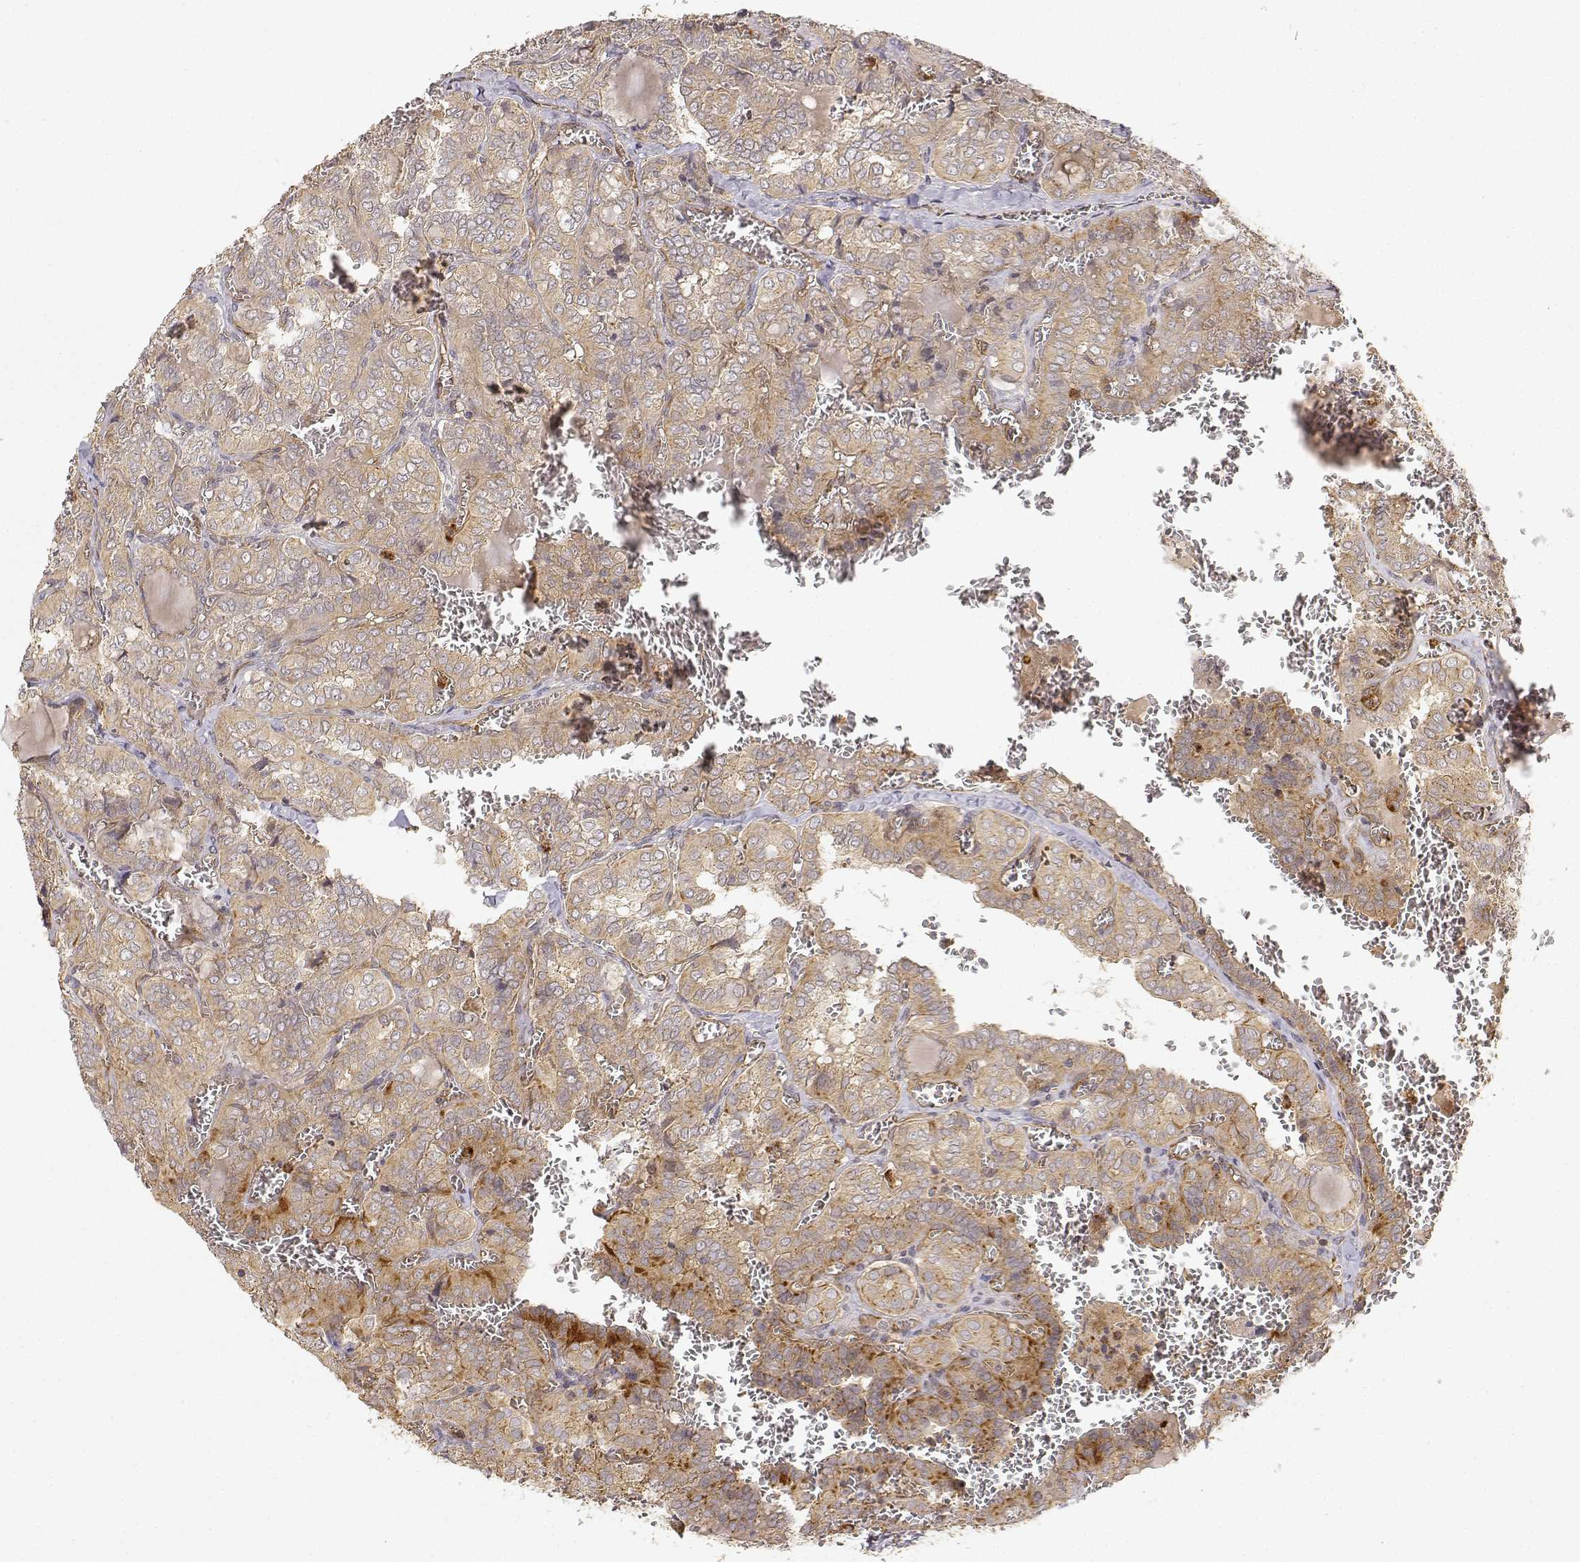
{"staining": {"intensity": "weak", "quantity": ">75%", "location": "cytoplasmic/membranous"}, "tissue": "thyroid cancer", "cell_type": "Tumor cells", "image_type": "cancer", "snomed": [{"axis": "morphology", "description": "Papillary adenocarcinoma, NOS"}, {"axis": "topography", "description": "Thyroid gland"}], "caption": "DAB (3,3'-diaminobenzidine) immunohistochemical staining of human thyroid papillary adenocarcinoma reveals weak cytoplasmic/membranous protein staining in about >75% of tumor cells.", "gene": "CDK5RAP2", "patient": {"sex": "female", "age": 41}}